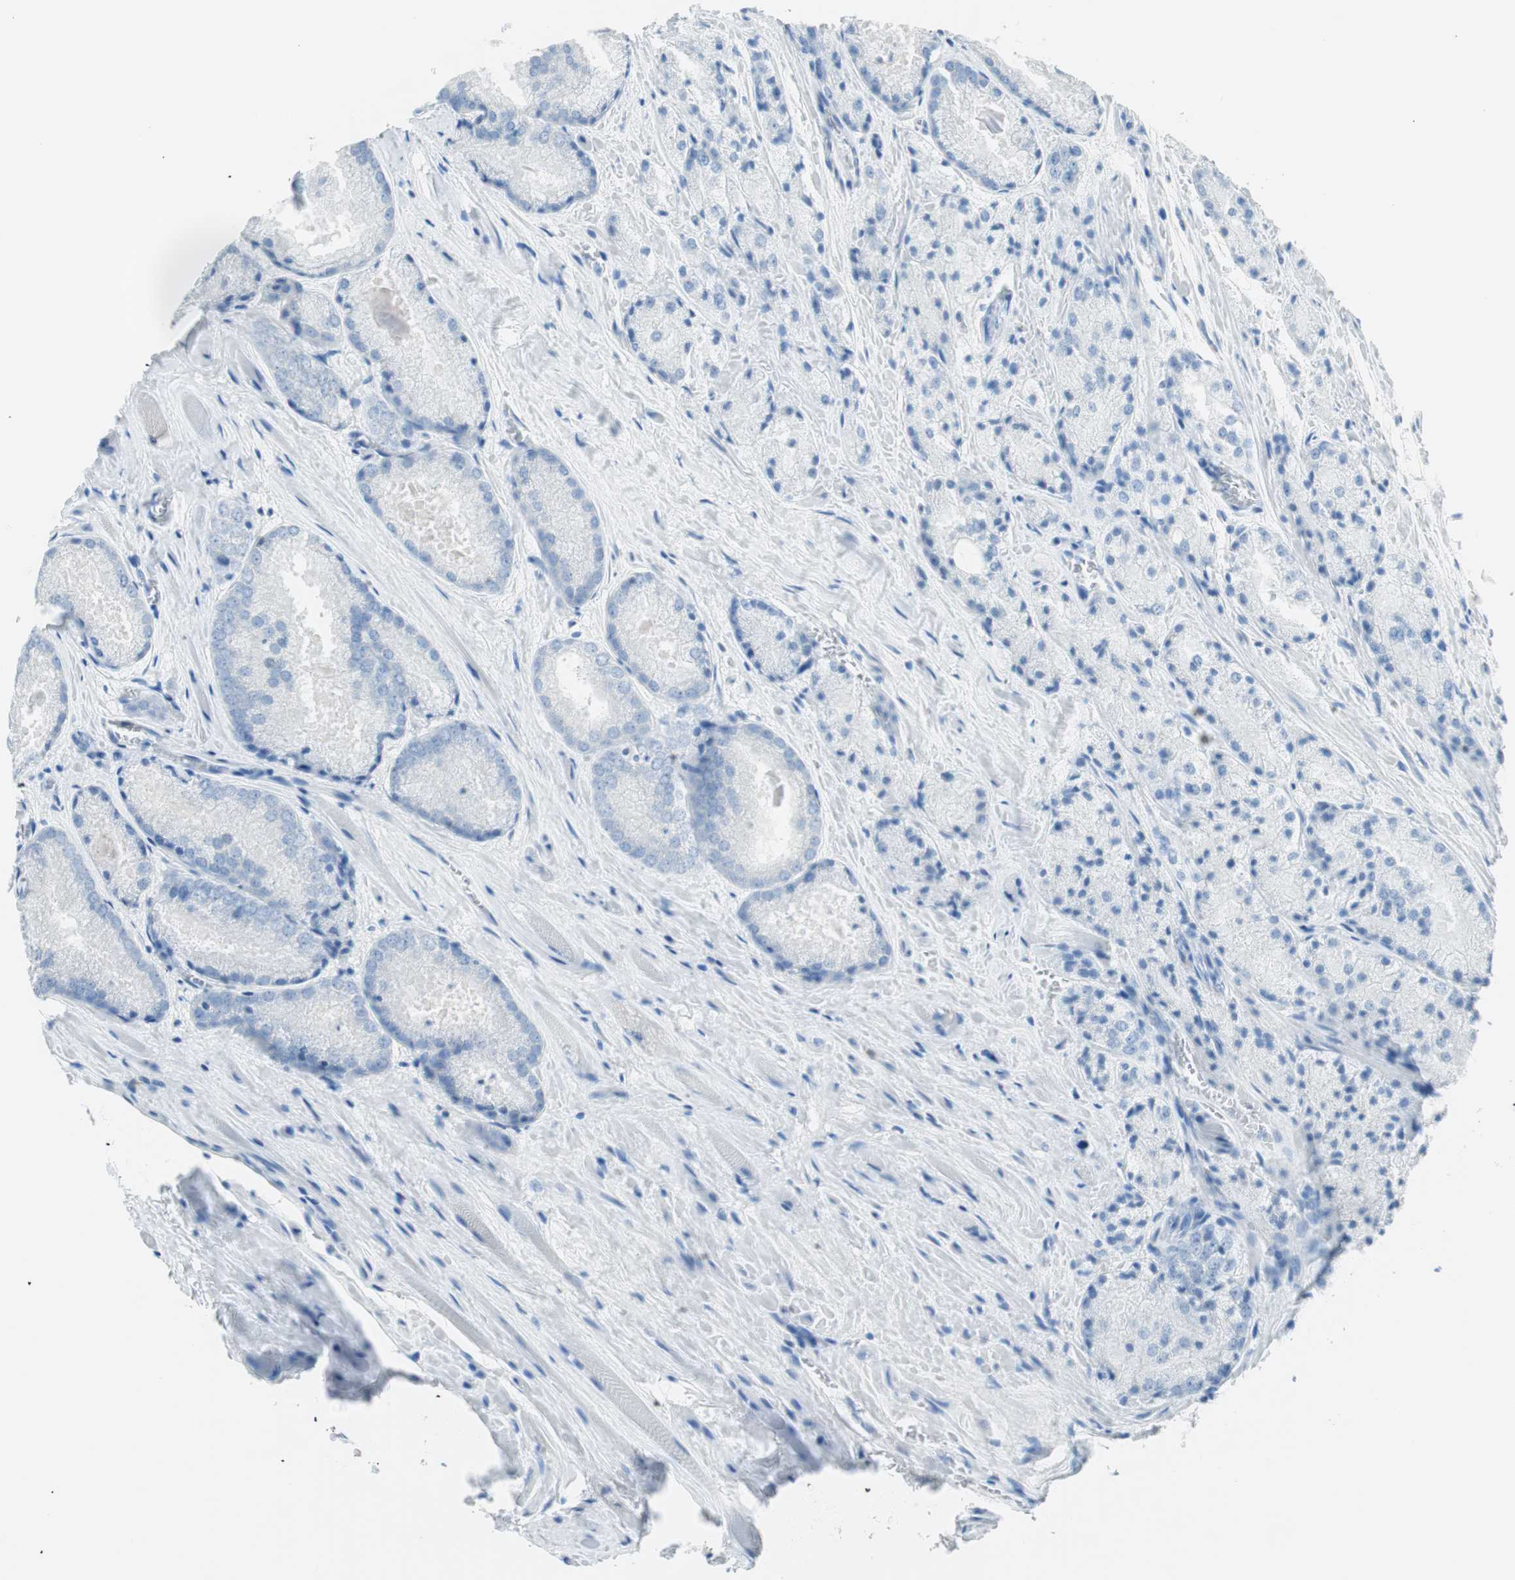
{"staining": {"intensity": "negative", "quantity": "none", "location": "none"}, "tissue": "prostate cancer", "cell_type": "Tumor cells", "image_type": "cancer", "snomed": [{"axis": "morphology", "description": "Adenocarcinoma, Low grade"}, {"axis": "topography", "description": "Prostate"}], "caption": "Tumor cells show no significant positivity in prostate cancer. The staining was performed using DAB (3,3'-diaminobenzidine) to visualize the protein expression in brown, while the nuclei were stained in blue with hematoxylin (Magnification: 20x).", "gene": "TNFRSF13C", "patient": {"sex": "male", "age": 64}}